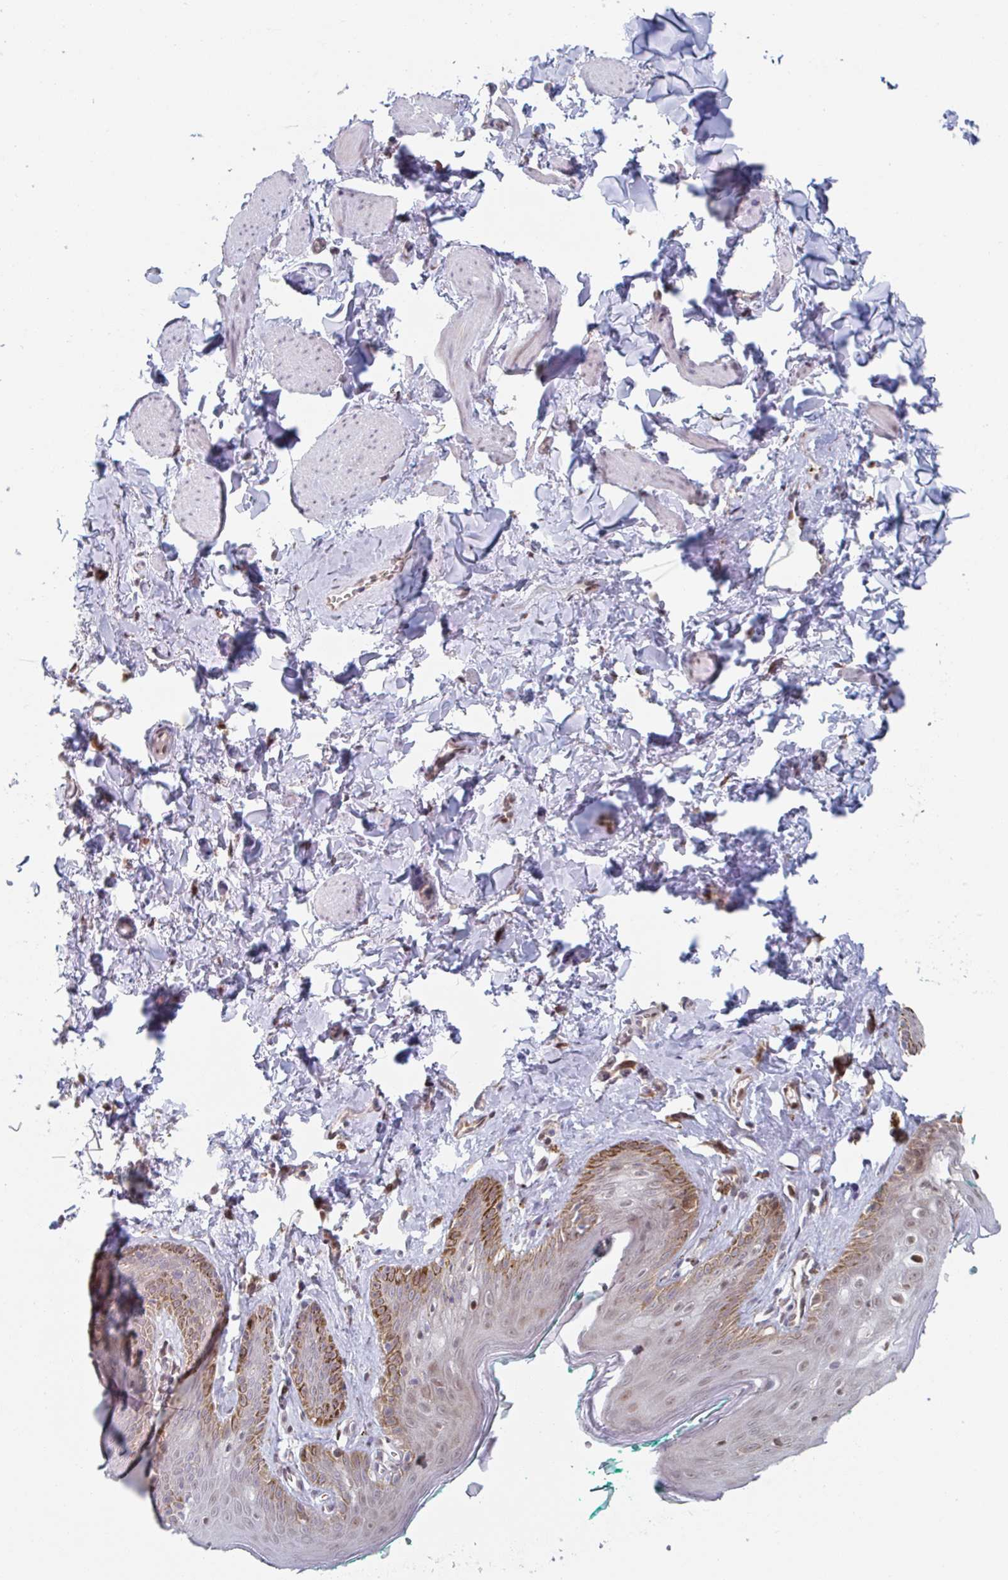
{"staining": {"intensity": "moderate", "quantity": "<25%", "location": "cytoplasmic/membranous,nuclear"}, "tissue": "skin", "cell_type": "Epidermal cells", "image_type": "normal", "snomed": [{"axis": "morphology", "description": "Normal tissue, NOS"}, {"axis": "topography", "description": "Vulva"}, {"axis": "topography", "description": "Peripheral nerve tissue"}], "caption": "The image demonstrates immunohistochemical staining of normal skin. There is moderate cytoplasmic/membranous,nuclear staining is appreciated in about <25% of epidermal cells. (DAB IHC, brown staining for protein, blue staining for nuclei).", "gene": "TRAPPC10", "patient": {"sex": "female", "age": 66}}